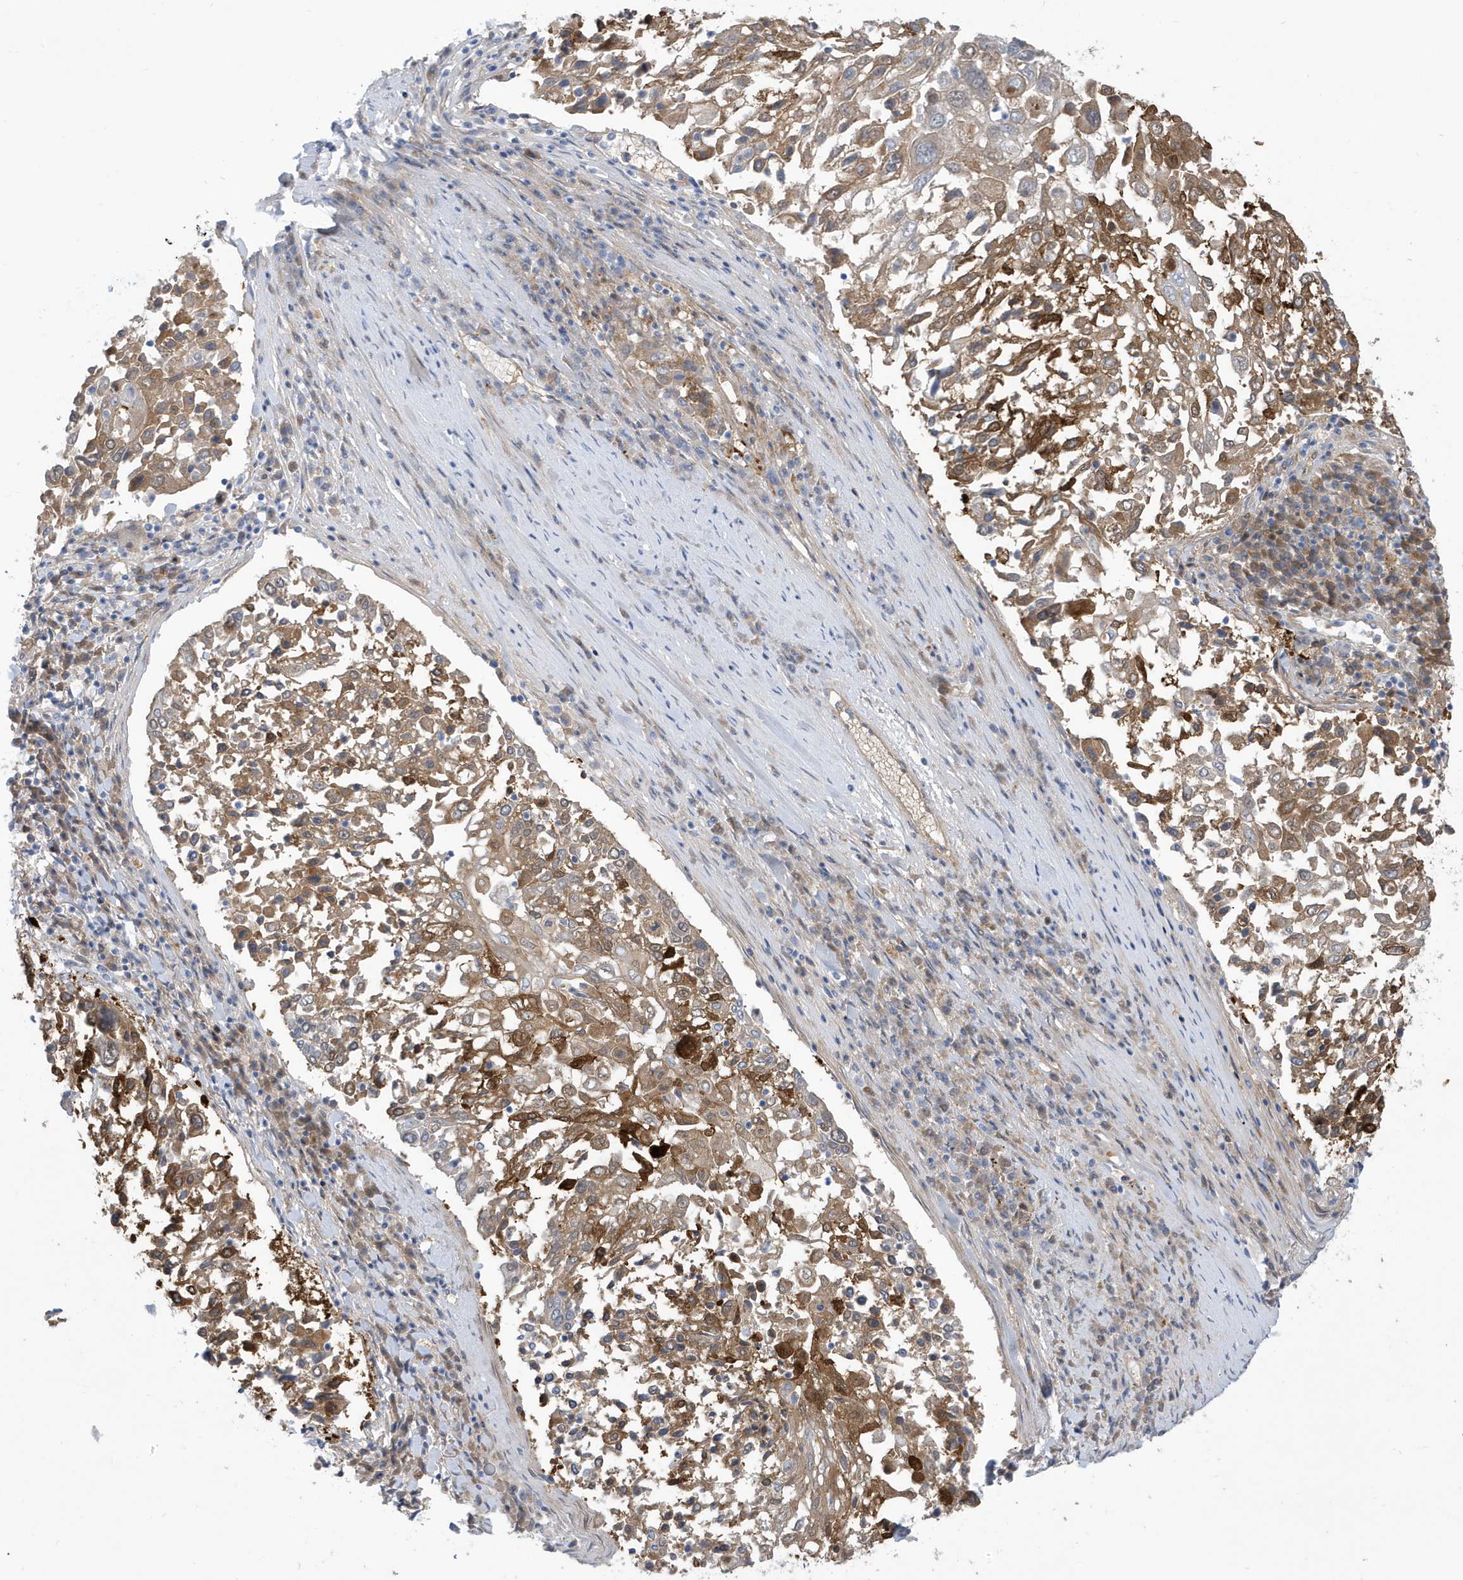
{"staining": {"intensity": "moderate", "quantity": ">75%", "location": "cytoplasmic/membranous"}, "tissue": "lung cancer", "cell_type": "Tumor cells", "image_type": "cancer", "snomed": [{"axis": "morphology", "description": "Squamous cell carcinoma, NOS"}, {"axis": "topography", "description": "Lung"}], "caption": "Immunohistochemical staining of lung squamous cell carcinoma displays medium levels of moderate cytoplasmic/membranous positivity in approximately >75% of tumor cells.", "gene": "ATP13A5", "patient": {"sex": "male", "age": 65}}